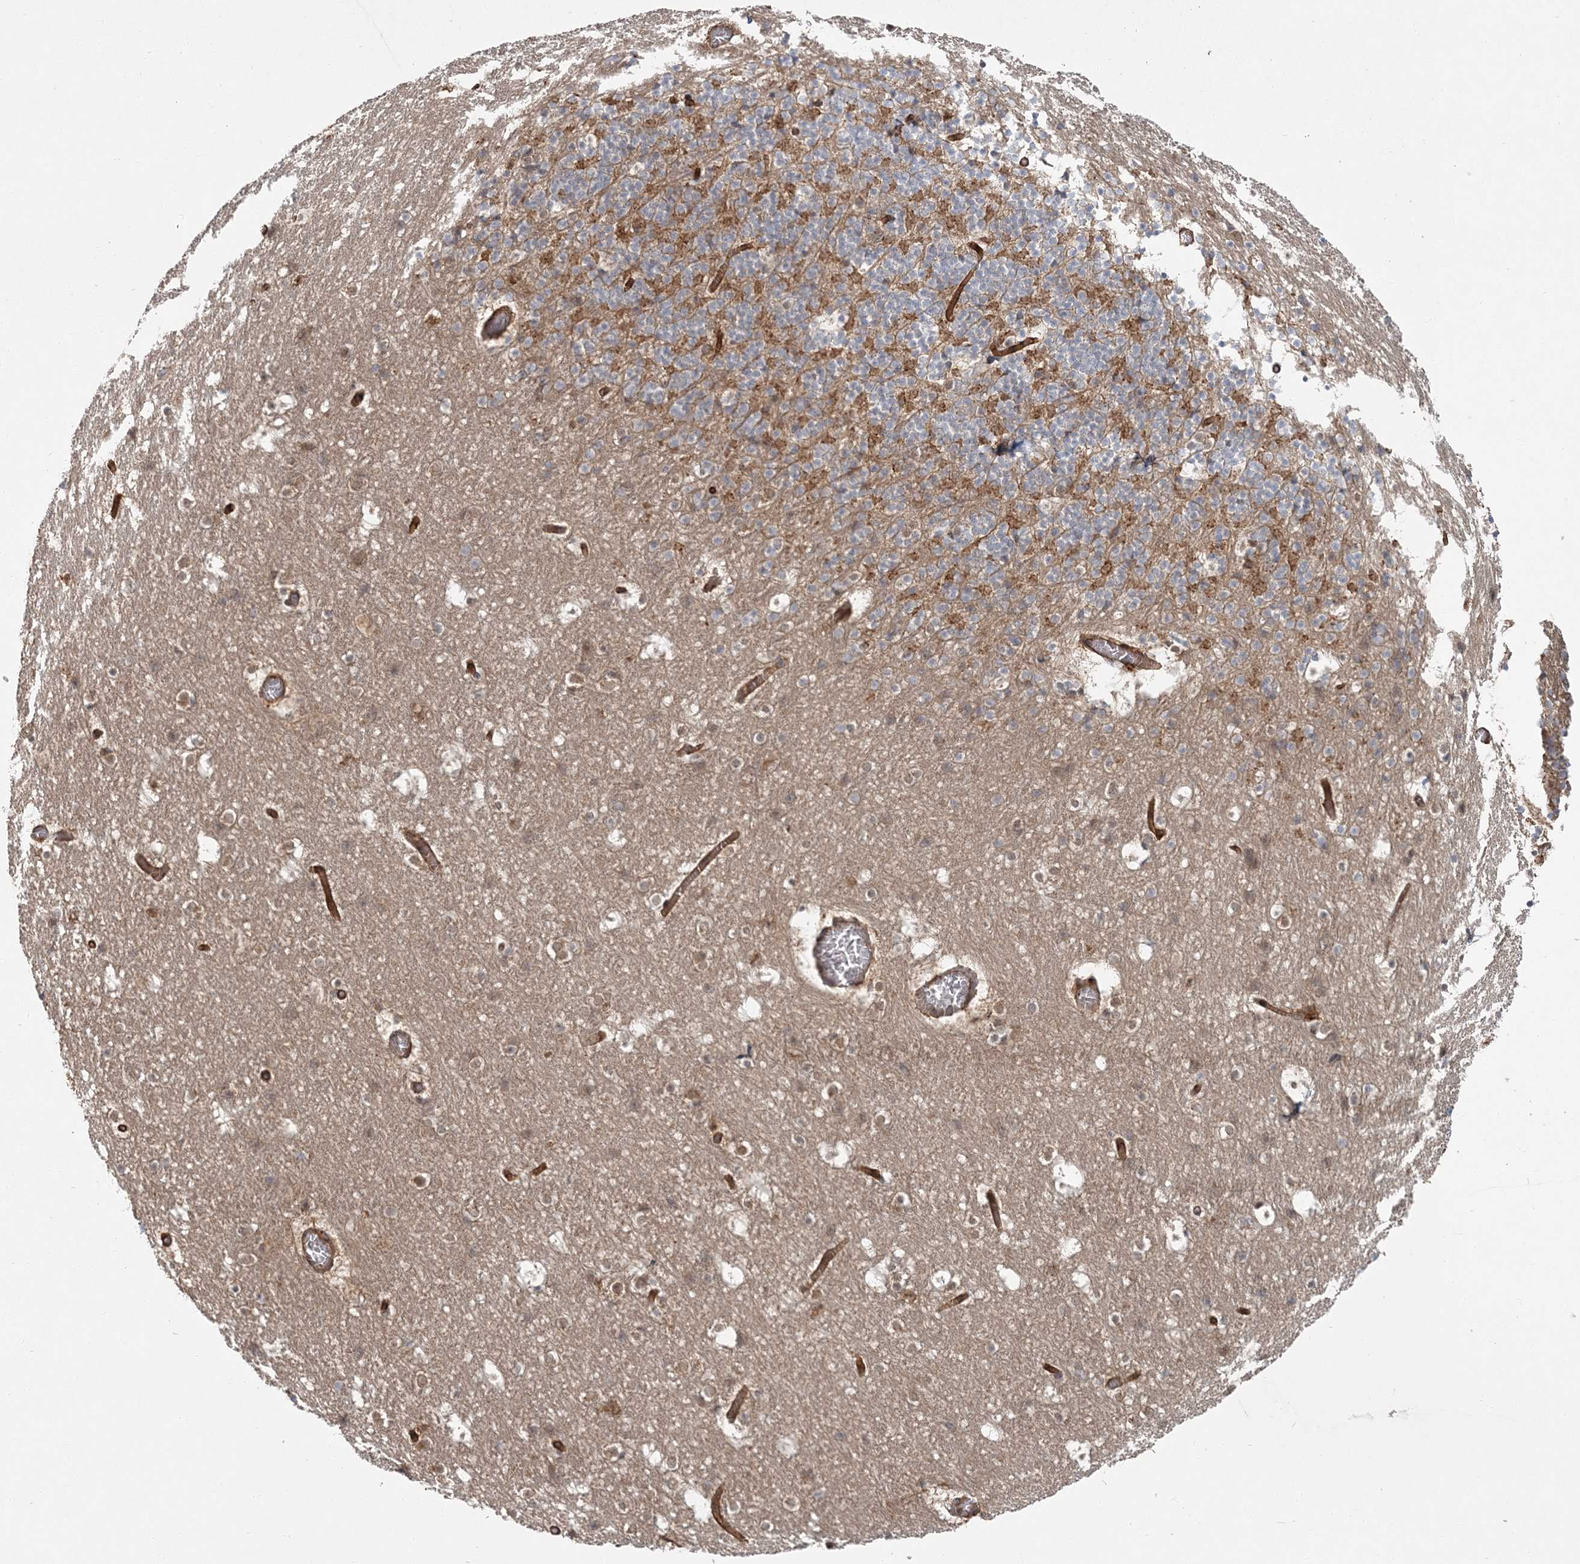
{"staining": {"intensity": "moderate", "quantity": "<25%", "location": "cytoplasmic/membranous"}, "tissue": "cerebellum", "cell_type": "Cells in granular layer", "image_type": "normal", "snomed": [{"axis": "morphology", "description": "Normal tissue, NOS"}, {"axis": "topography", "description": "Cerebellum"}], "caption": "Moderate cytoplasmic/membranous protein positivity is present in about <25% of cells in granular layer in cerebellum.", "gene": "RGCC", "patient": {"sex": "male", "age": 57}}